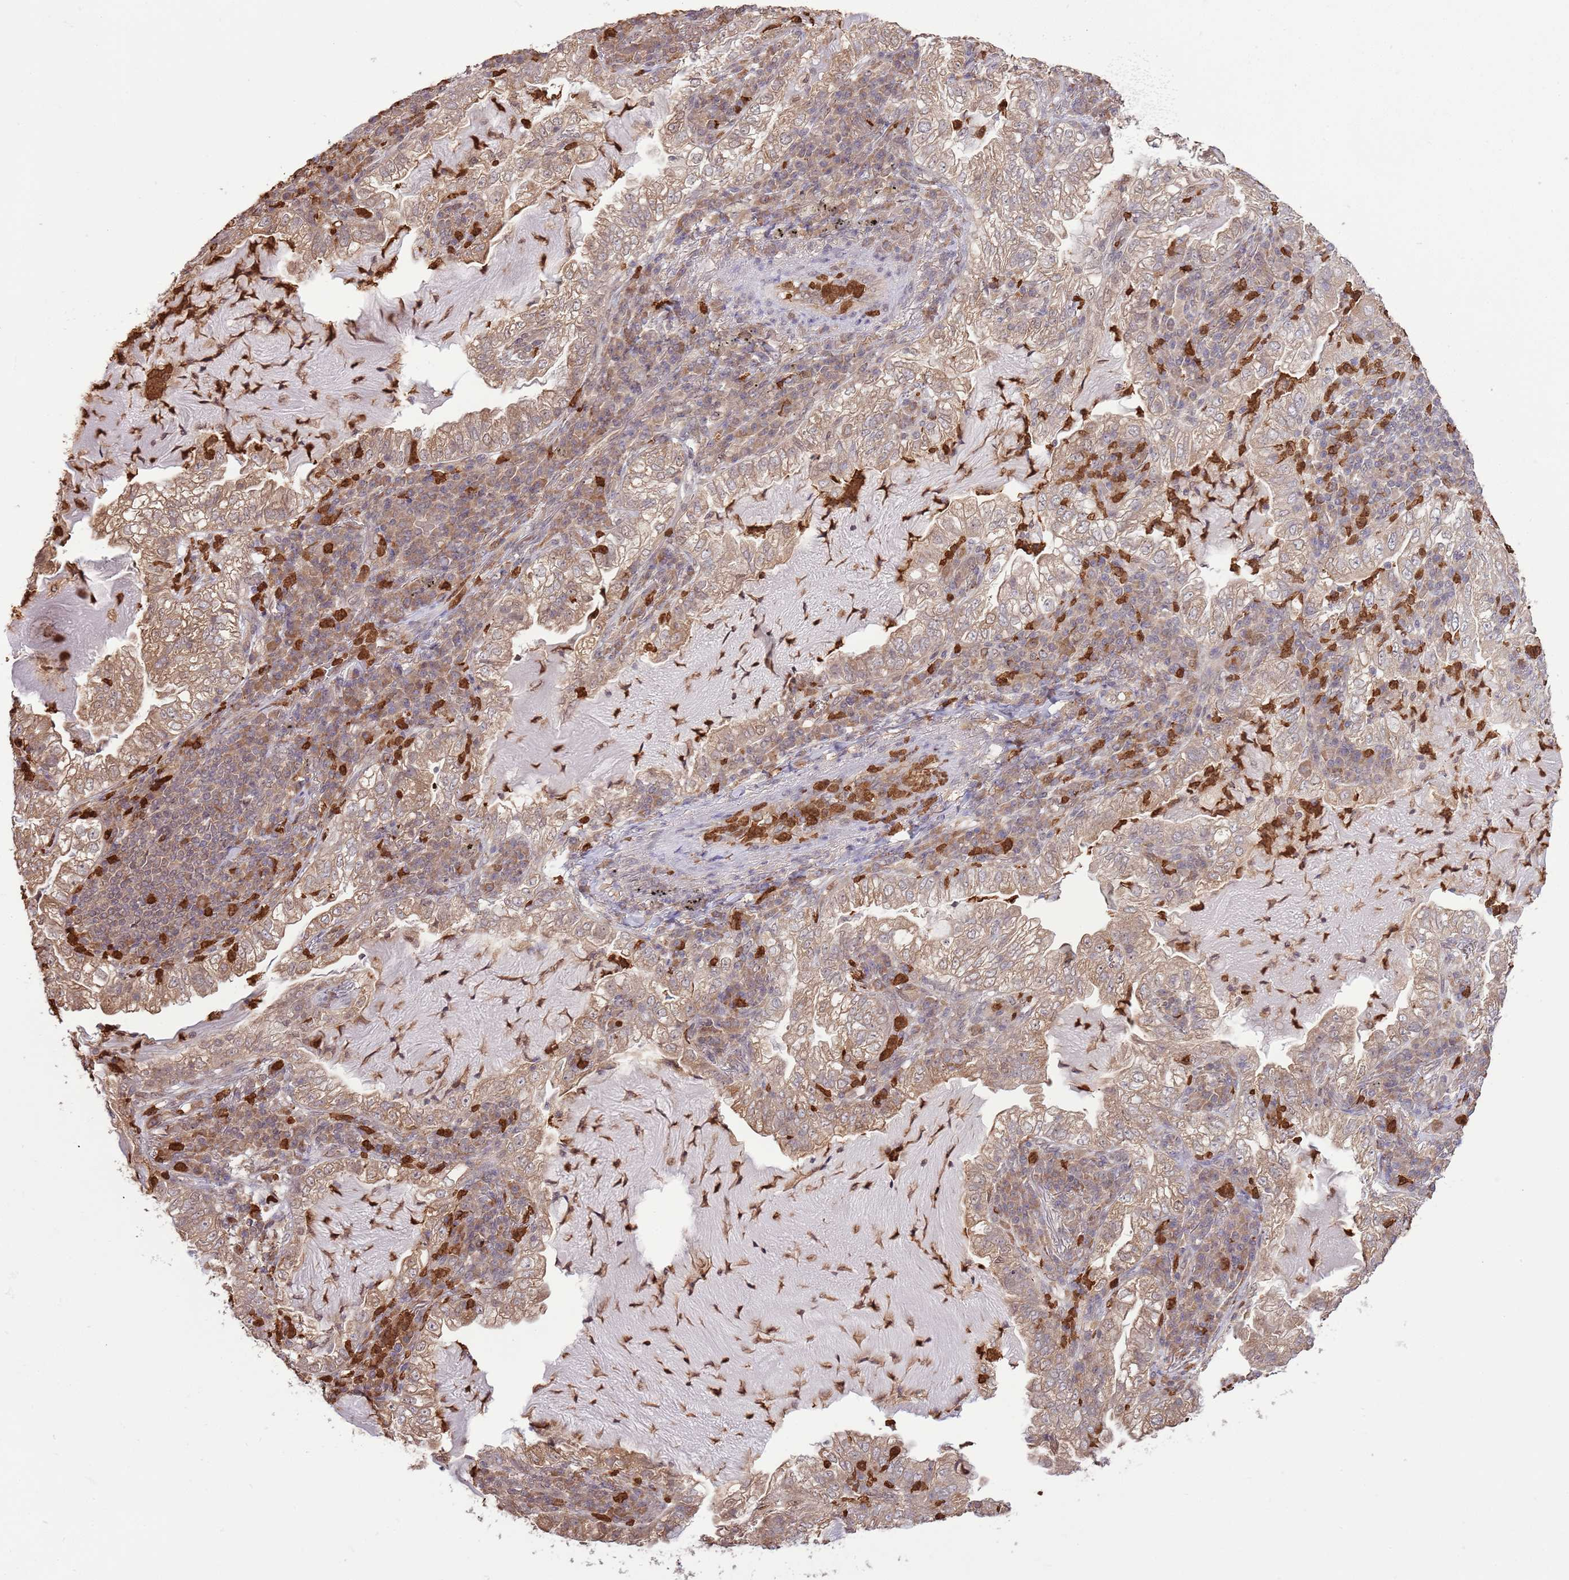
{"staining": {"intensity": "moderate", "quantity": ">75%", "location": "cytoplasmic/membranous"}, "tissue": "lung cancer", "cell_type": "Tumor cells", "image_type": "cancer", "snomed": [{"axis": "morphology", "description": "Adenocarcinoma, NOS"}, {"axis": "topography", "description": "Lung"}], "caption": "DAB immunohistochemical staining of lung cancer exhibits moderate cytoplasmic/membranous protein staining in approximately >75% of tumor cells. Nuclei are stained in blue.", "gene": "AMIGO1", "patient": {"sex": "female", "age": 73}}